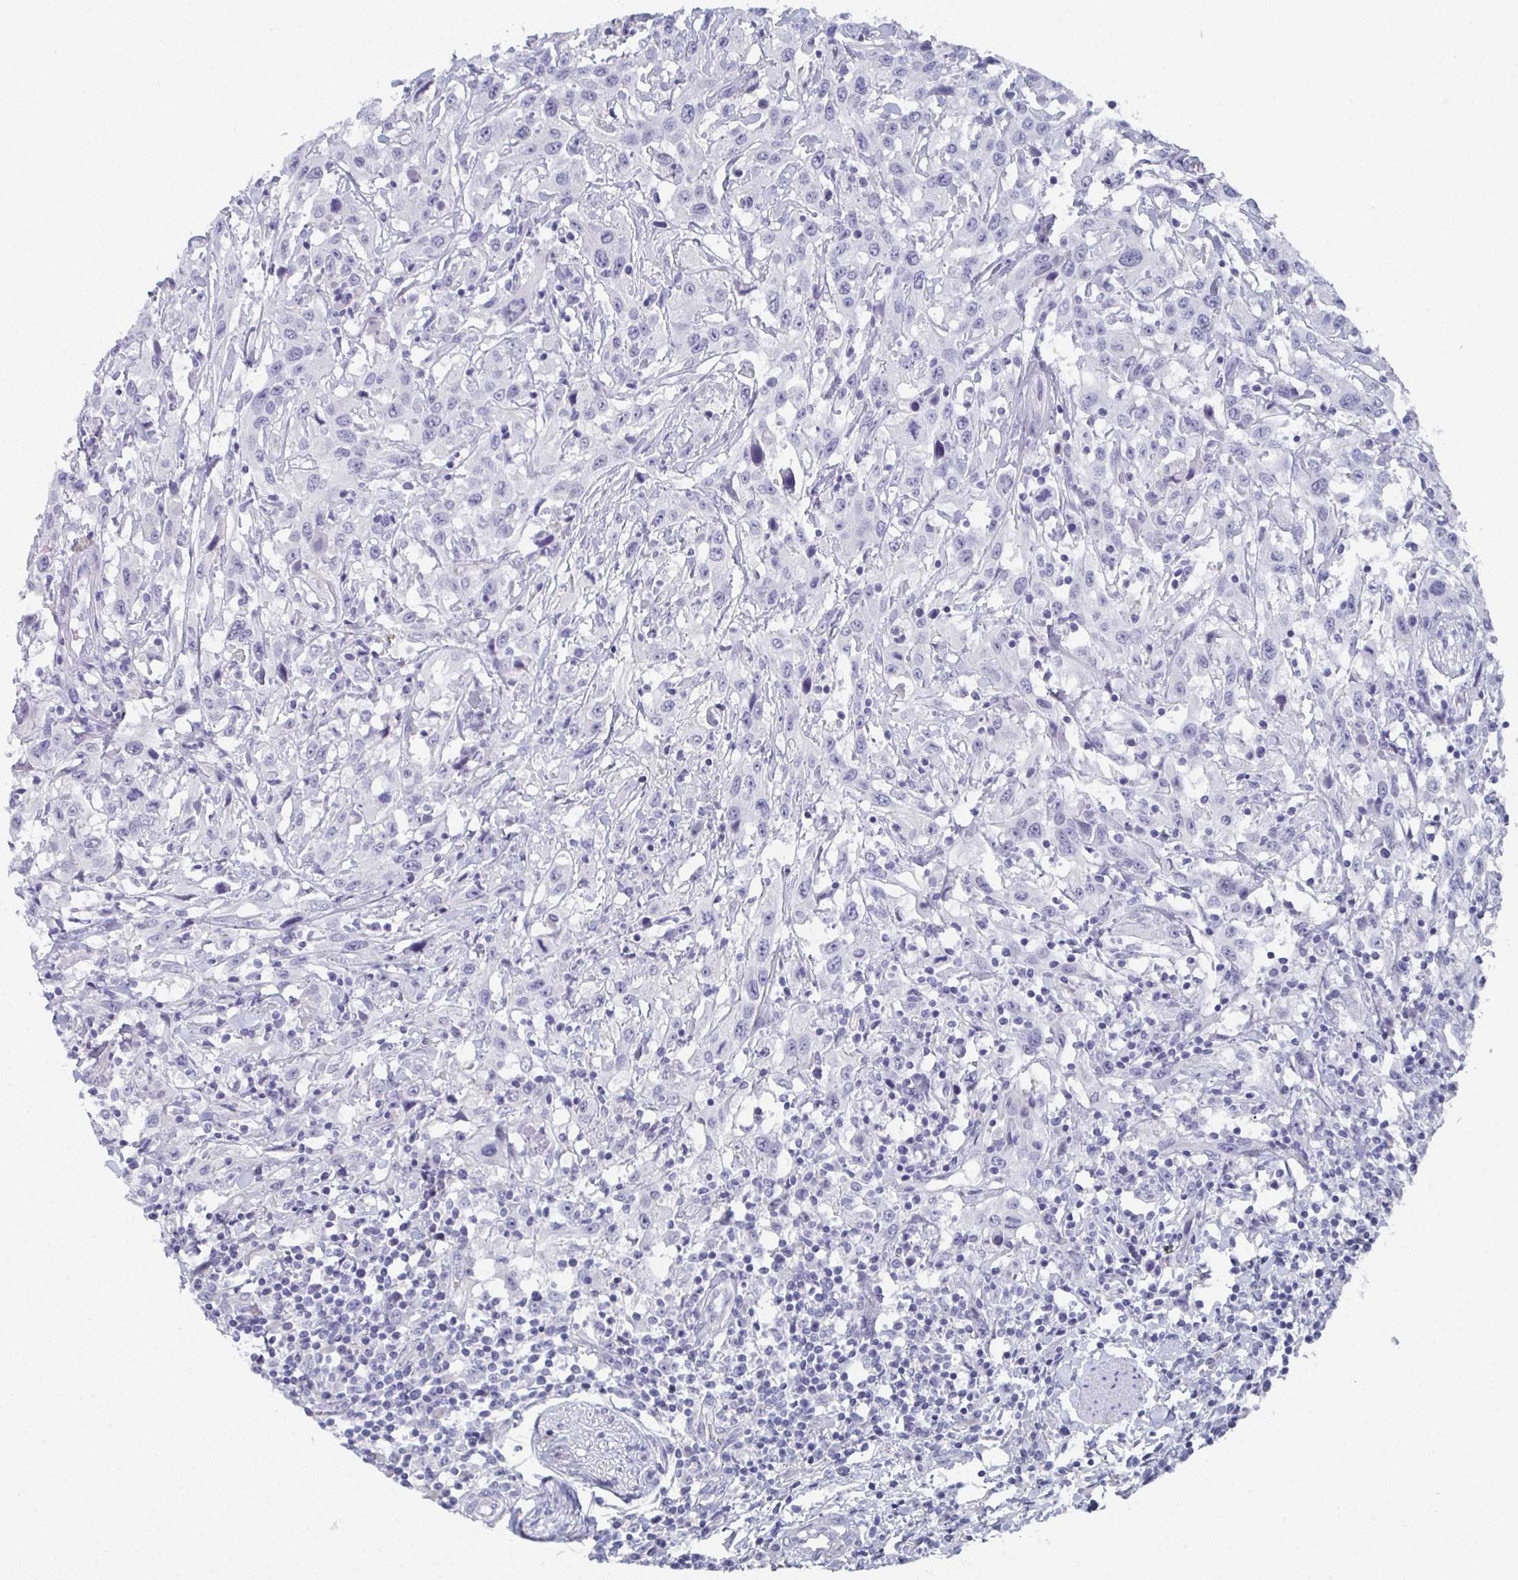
{"staining": {"intensity": "negative", "quantity": "none", "location": "none"}, "tissue": "urothelial cancer", "cell_type": "Tumor cells", "image_type": "cancer", "snomed": [{"axis": "morphology", "description": "Urothelial carcinoma, High grade"}, {"axis": "topography", "description": "Urinary bladder"}], "caption": "Protein analysis of urothelial cancer shows no significant expression in tumor cells.", "gene": "DYDC2", "patient": {"sex": "male", "age": 61}}